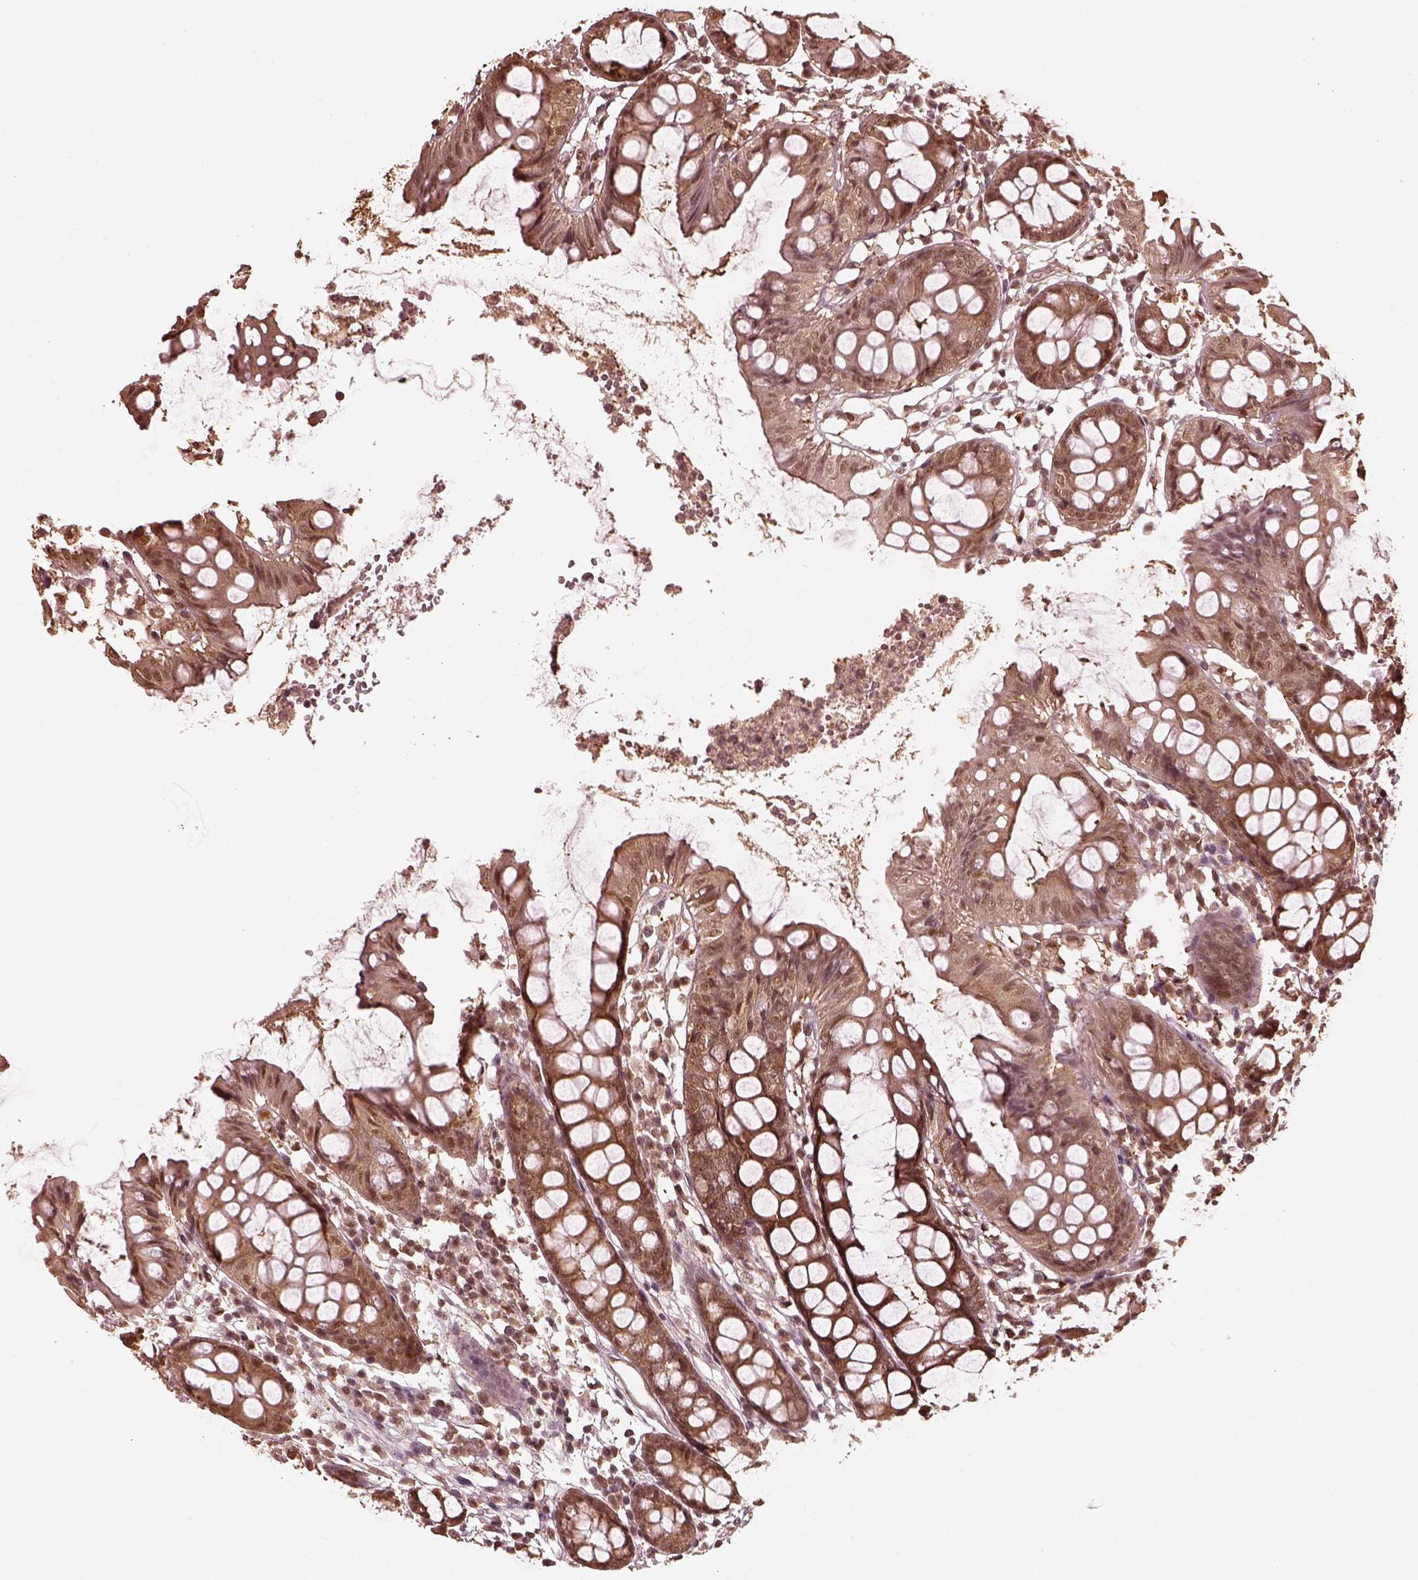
{"staining": {"intensity": "moderate", "quantity": "25%-75%", "location": "cytoplasmic/membranous"}, "tissue": "colon", "cell_type": "Glandular cells", "image_type": "normal", "snomed": [{"axis": "morphology", "description": "Normal tissue, NOS"}, {"axis": "topography", "description": "Colon"}], "caption": "Approximately 25%-75% of glandular cells in normal colon reveal moderate cytoplasmic/membranous protein staining as visualized by brown immunohistochemical staining.", "gene": "PSMC5", "patient": {"sex": "female", "age": 84}}